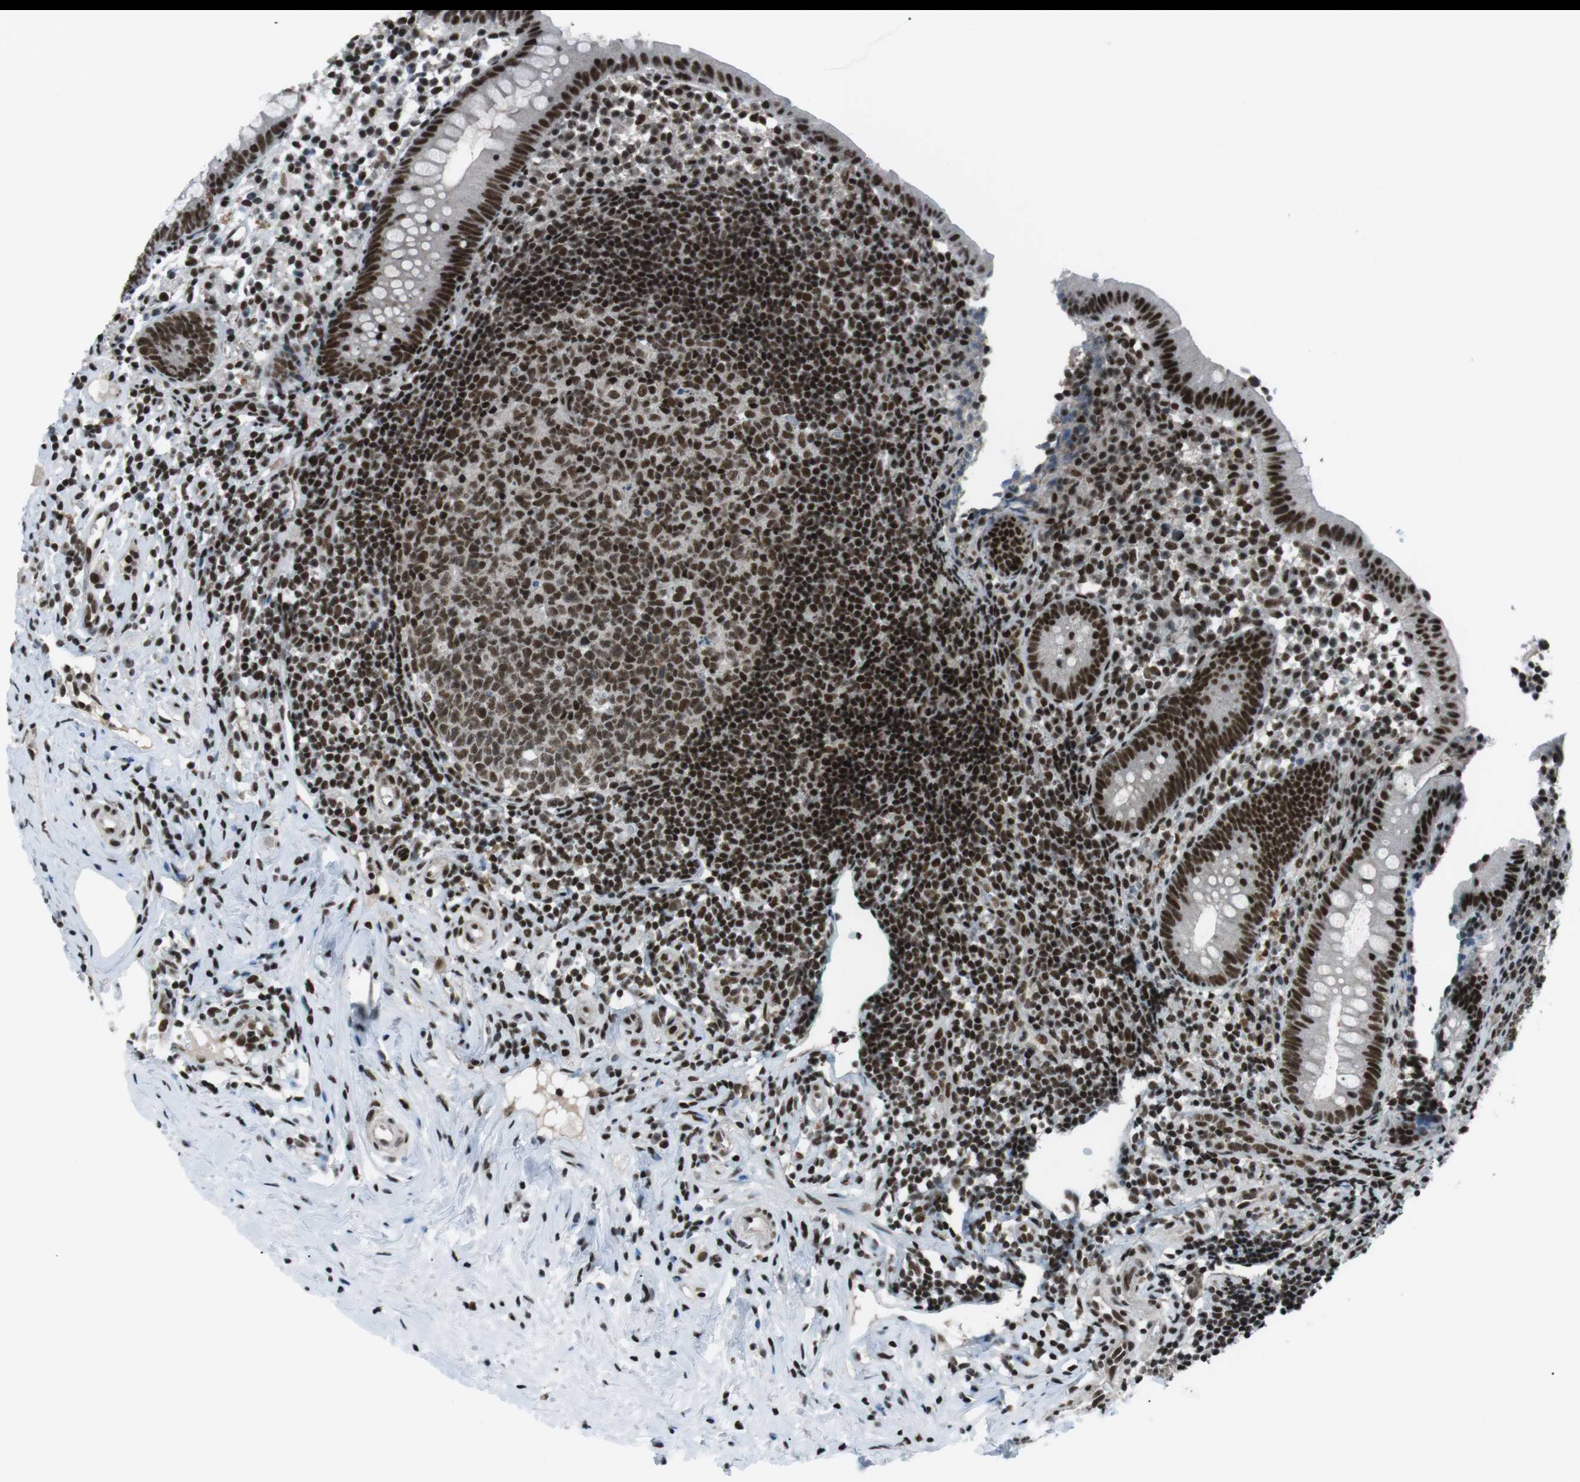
{"staining": {"intensity": "strong", "quantity": ">75%", "location": "nuclear"}, "tissue": "appendix", "cell_type": "Glandular cells", "image_type": "normal", "snomed": [{"axis": "morphology", "description": "Normal tissue, NOS"}, {"axis": "topography", "description": "Appendix"}], "caption": "Immunohistochemistry (IHC) micrograph of unremarkable human appendix stained for a protein (brown), which exhibits high levels of strong nuclear staining in about >75% of glandular cells.", "gene": "TAF1", "patient": {"sex": "female", "age": 20}}